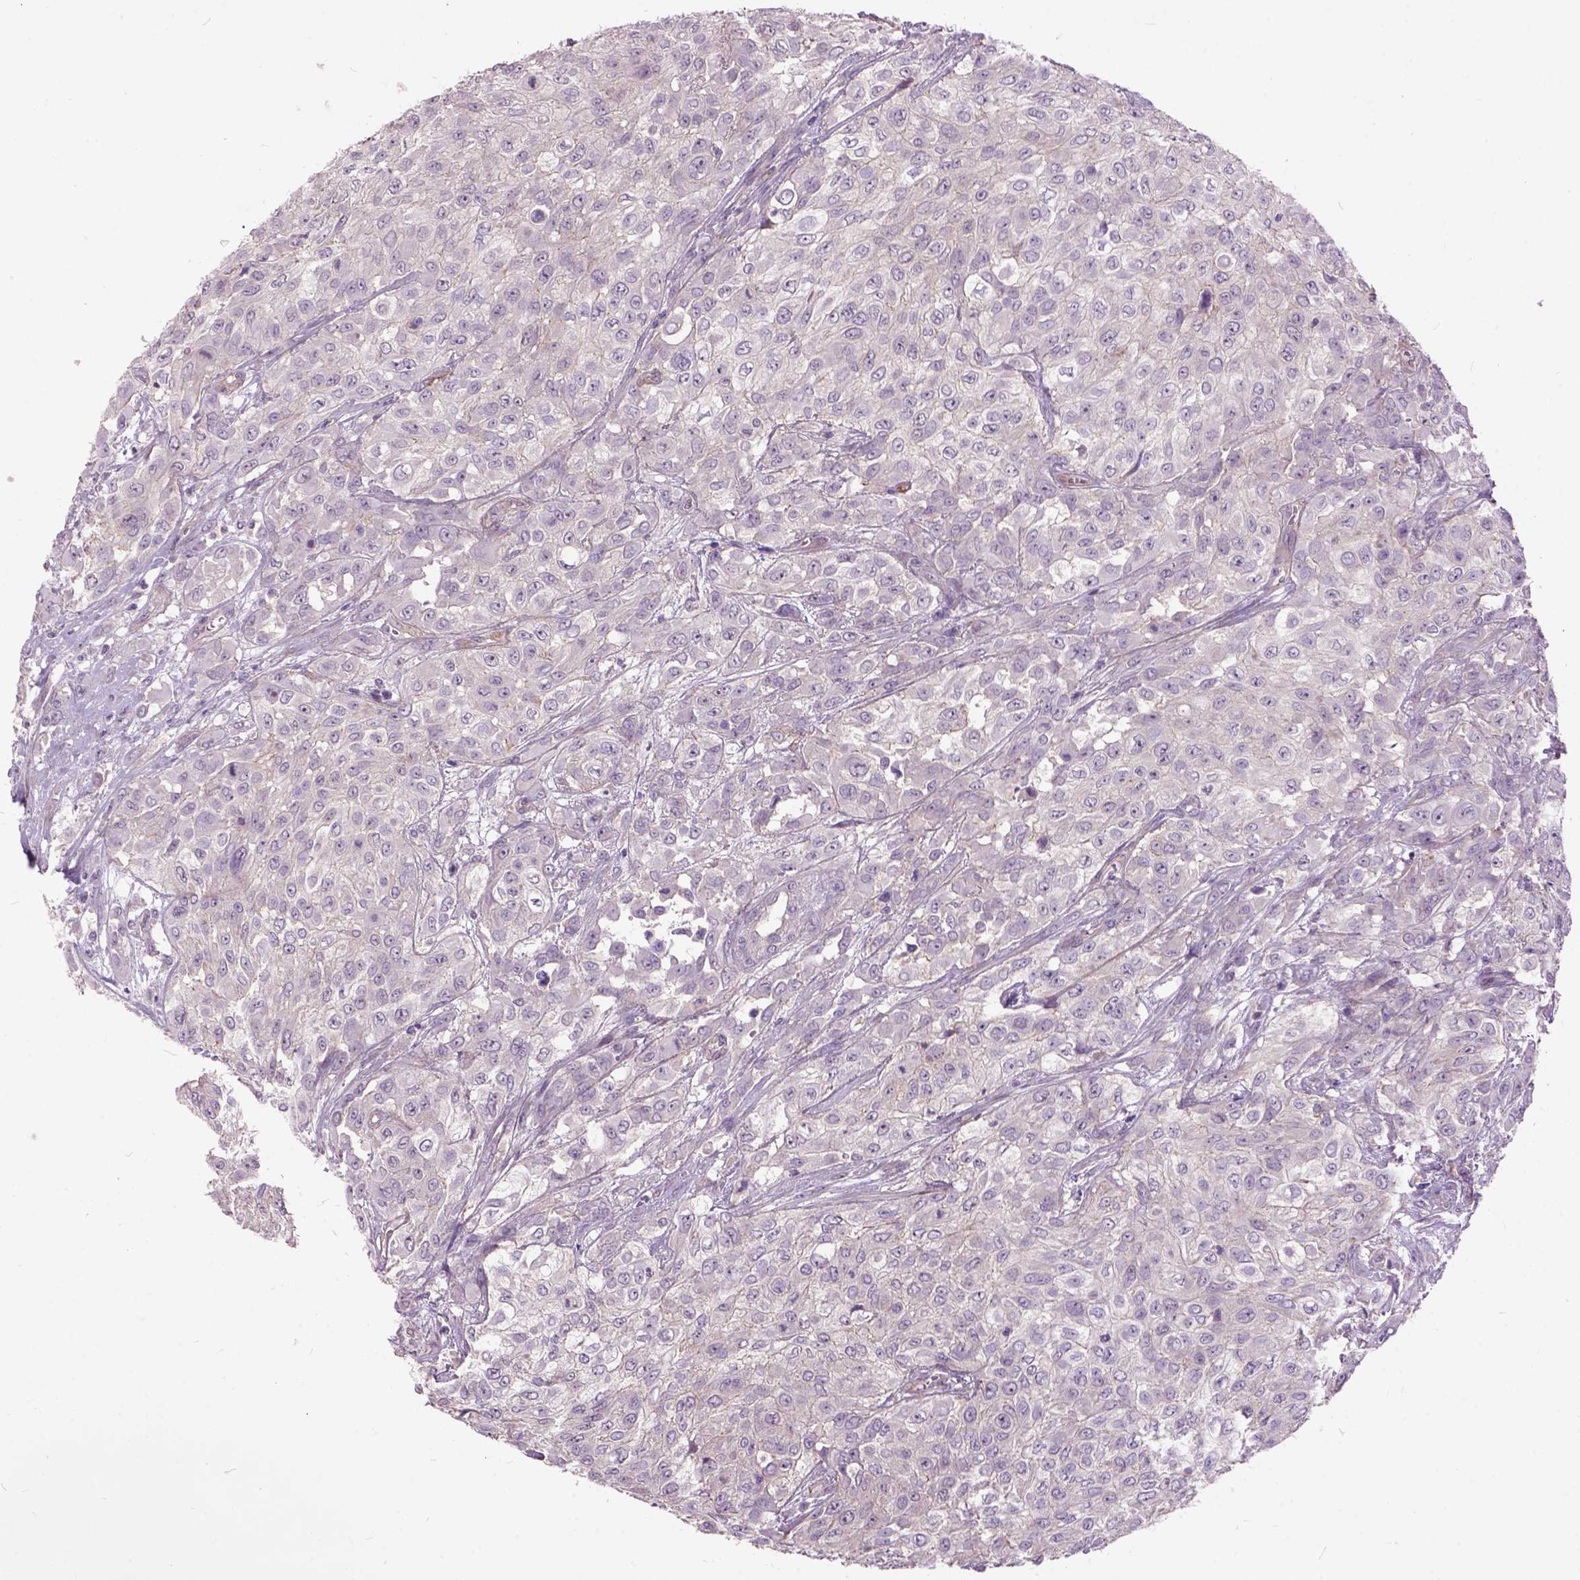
{"staining": {"intensity": "negative", "quantity": "none", "location": "none"}, "tissue": "urothelial cancer", "cell_type": "Tumor cells", "image_type": "cancer", "snomed": [{"axis": "morphology", "description": "Urothelial carcinoma, High grade"}, {"axis": "topography", "description": "Urinary bladder"}], "caption": "This is an immunohistochemistry micrograph of human urothelial cancer. There is no expression in tumor cells.", "gene": "MAPT", "patient": {"sex": "male", "age": 57}}